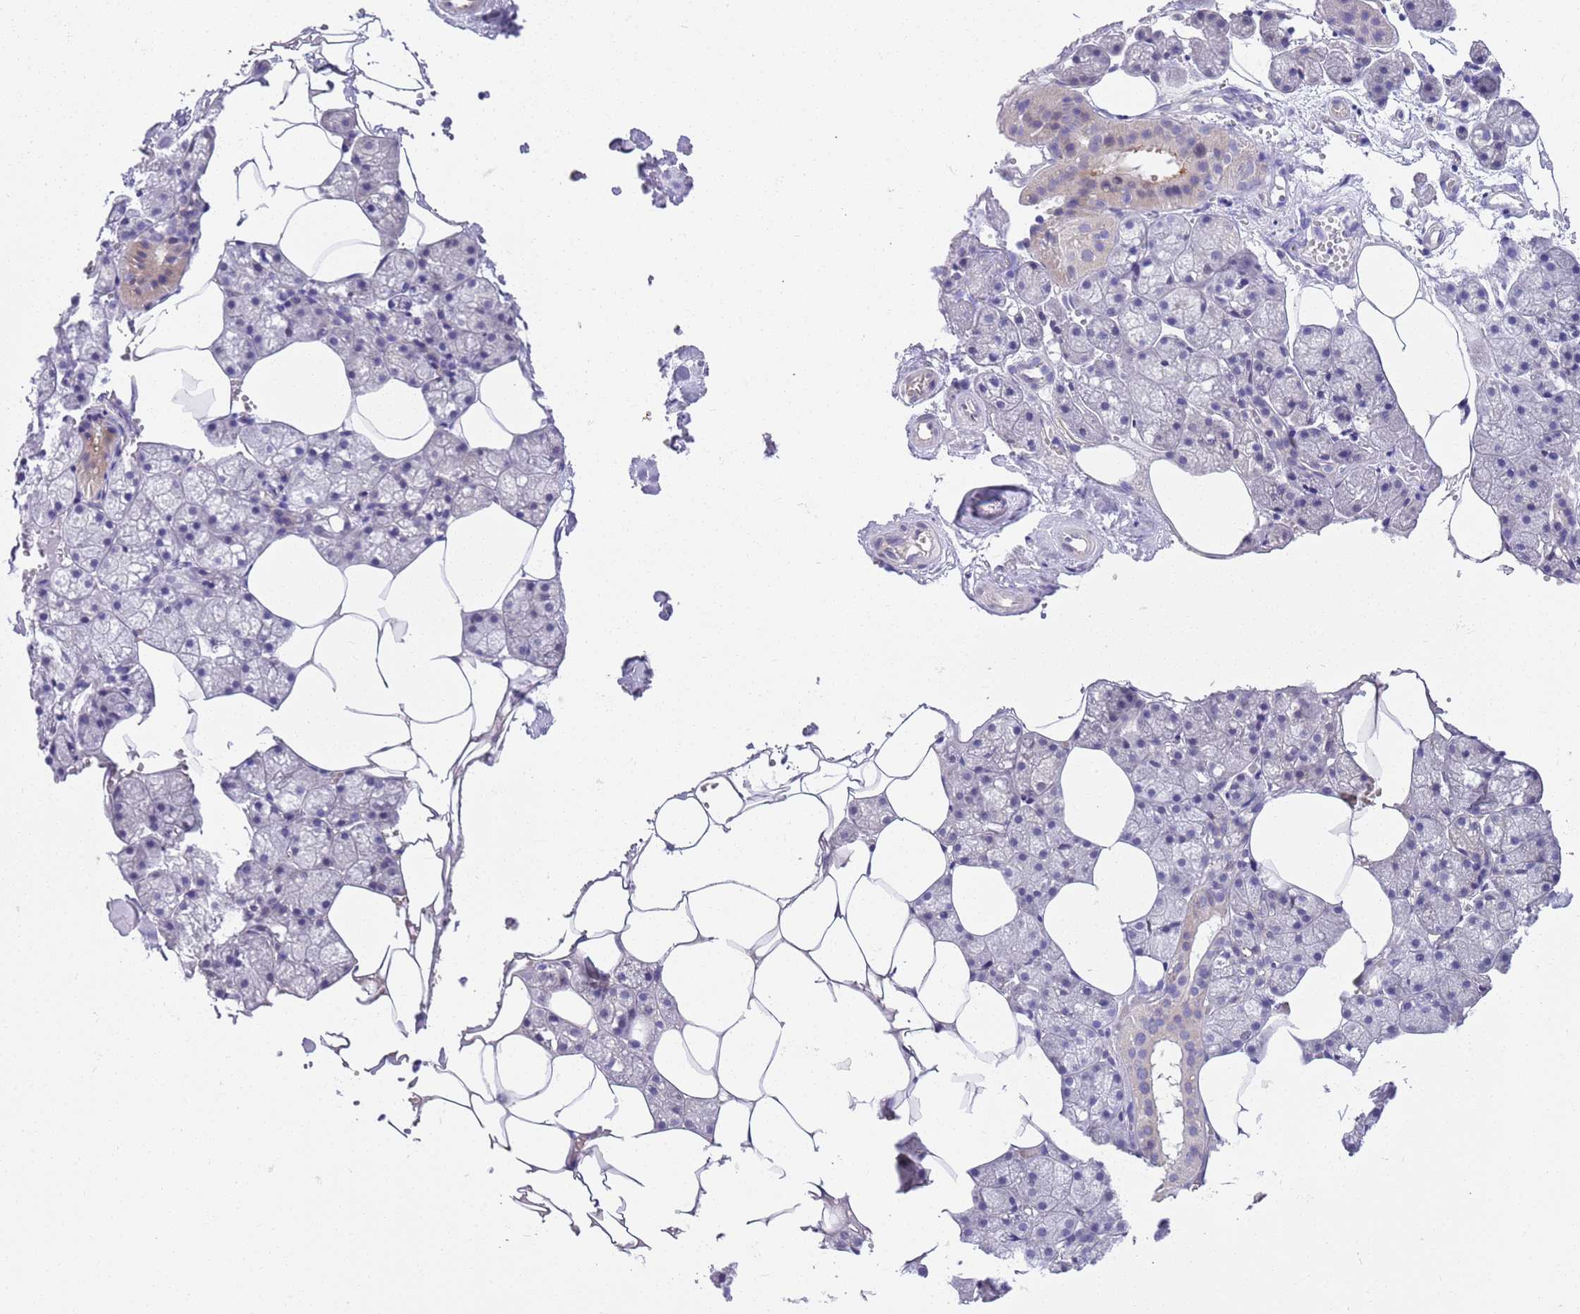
{"staining": {"intensity": "negative", "quantity": "none", "location": "none"}, "tissue": "salivary gland", "cell_type": "Glandular cells", "image_type": "normal", "snomed": [{"axis": "morphology", "description": "Normal tissue, NOS"}, {"axis": "topography", "description": "Salivary gland"}], "caption": "Immunohistochemistry photomicrograph of benign salivary gland stained for a protein (brown), which shows no expression in glandular cells. (DAB (3,3'-diaminobenzidine) IHC, high magnification).", "gene": "BRMS1L", "patient": {"sex": "male", "age": 62}}